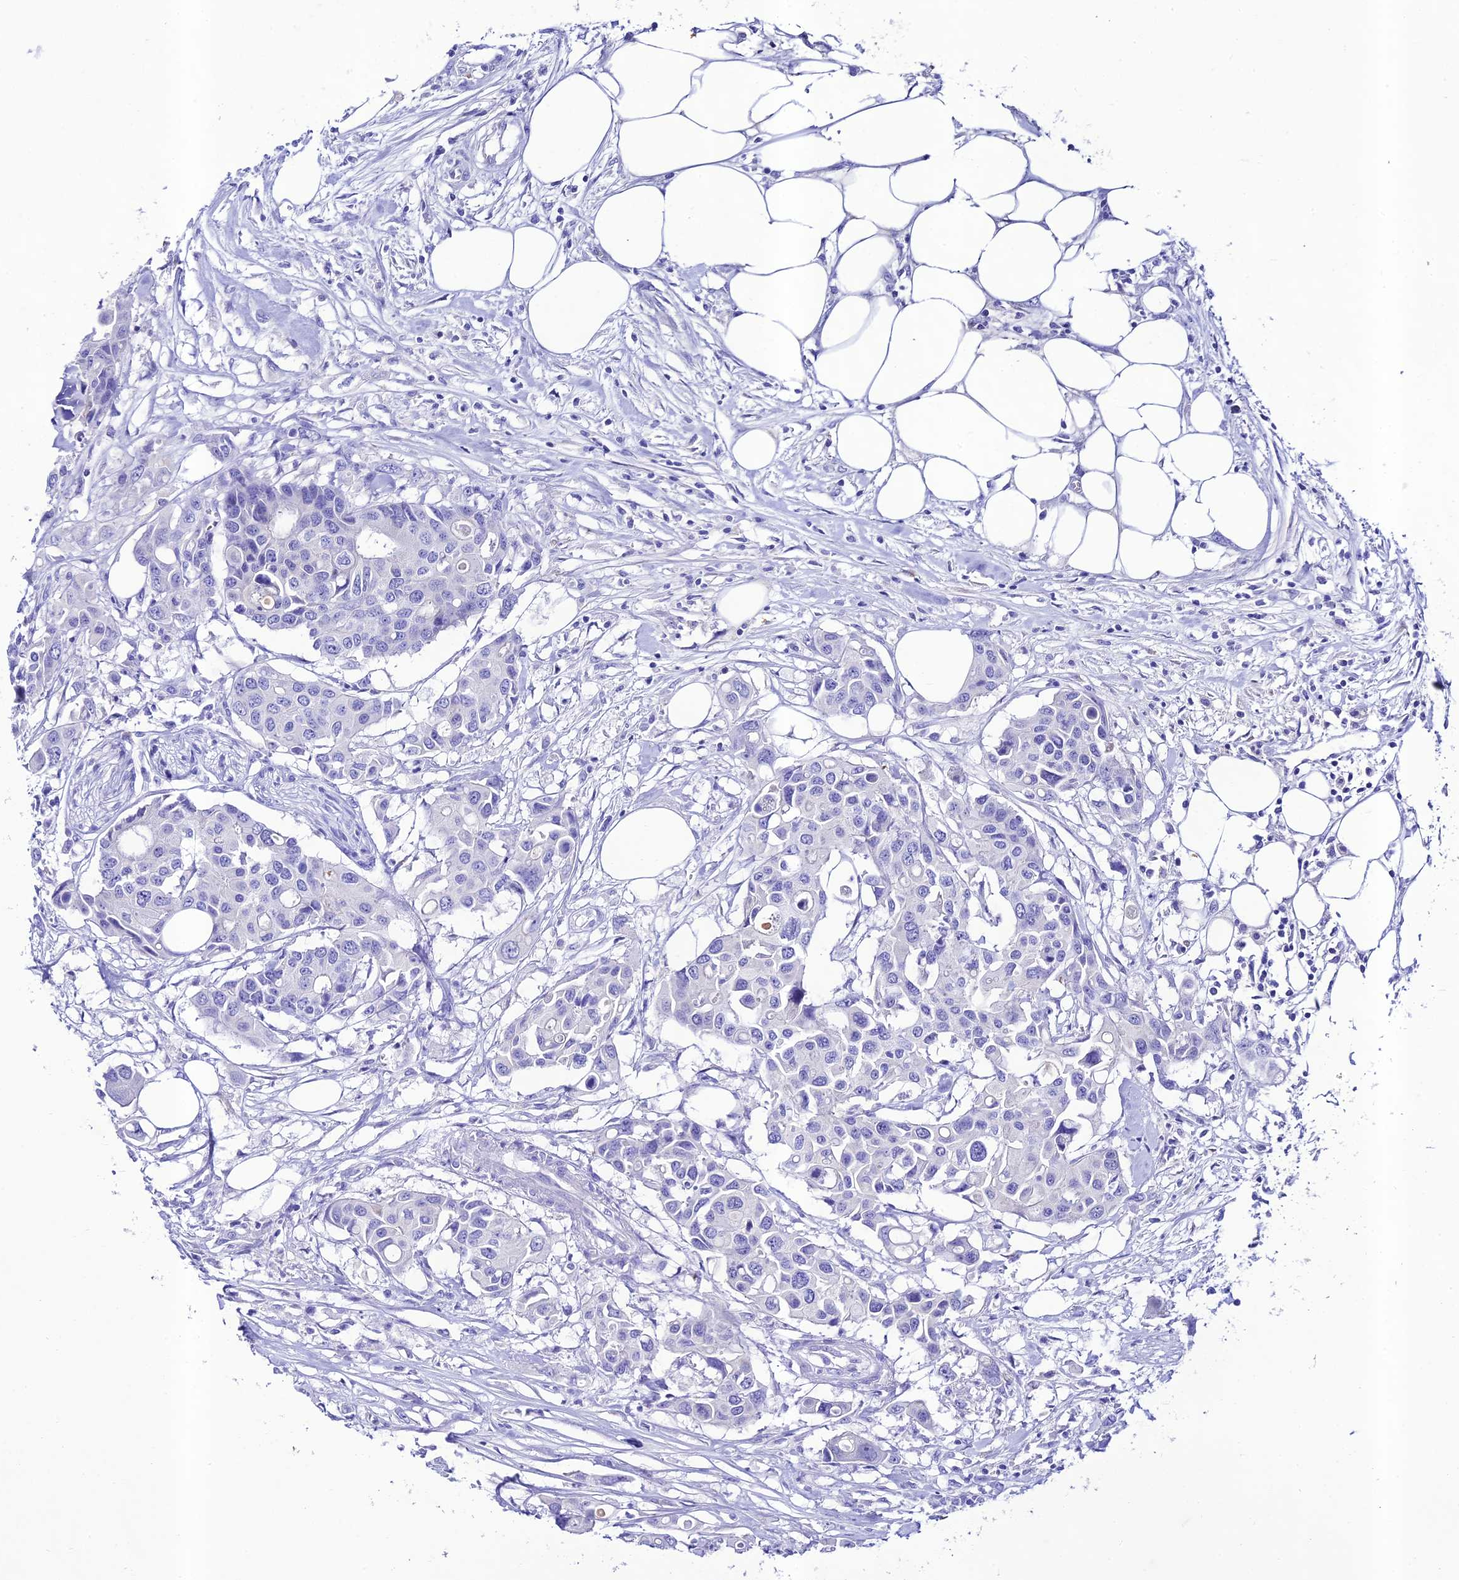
{"staining": {"intensity": "negative", "quantity": "none", "location": "none"}, "tissue": "colorectal cancer", "cell_type": "Tumor cells", "image_type": "cancer", "snomed": [{"axis": "morphology", "description": "Adenocarcinoma, NOS"}, {"axis": "topography", "description": "Colon"}], "caption": "Image shows no protein positivity in tumor cells of adenocarcinoma (colorectal) tissue. Nuclei are stained in blue.", "gene": "NLRP6", "patient": {"sex": "male", "age": 77}}